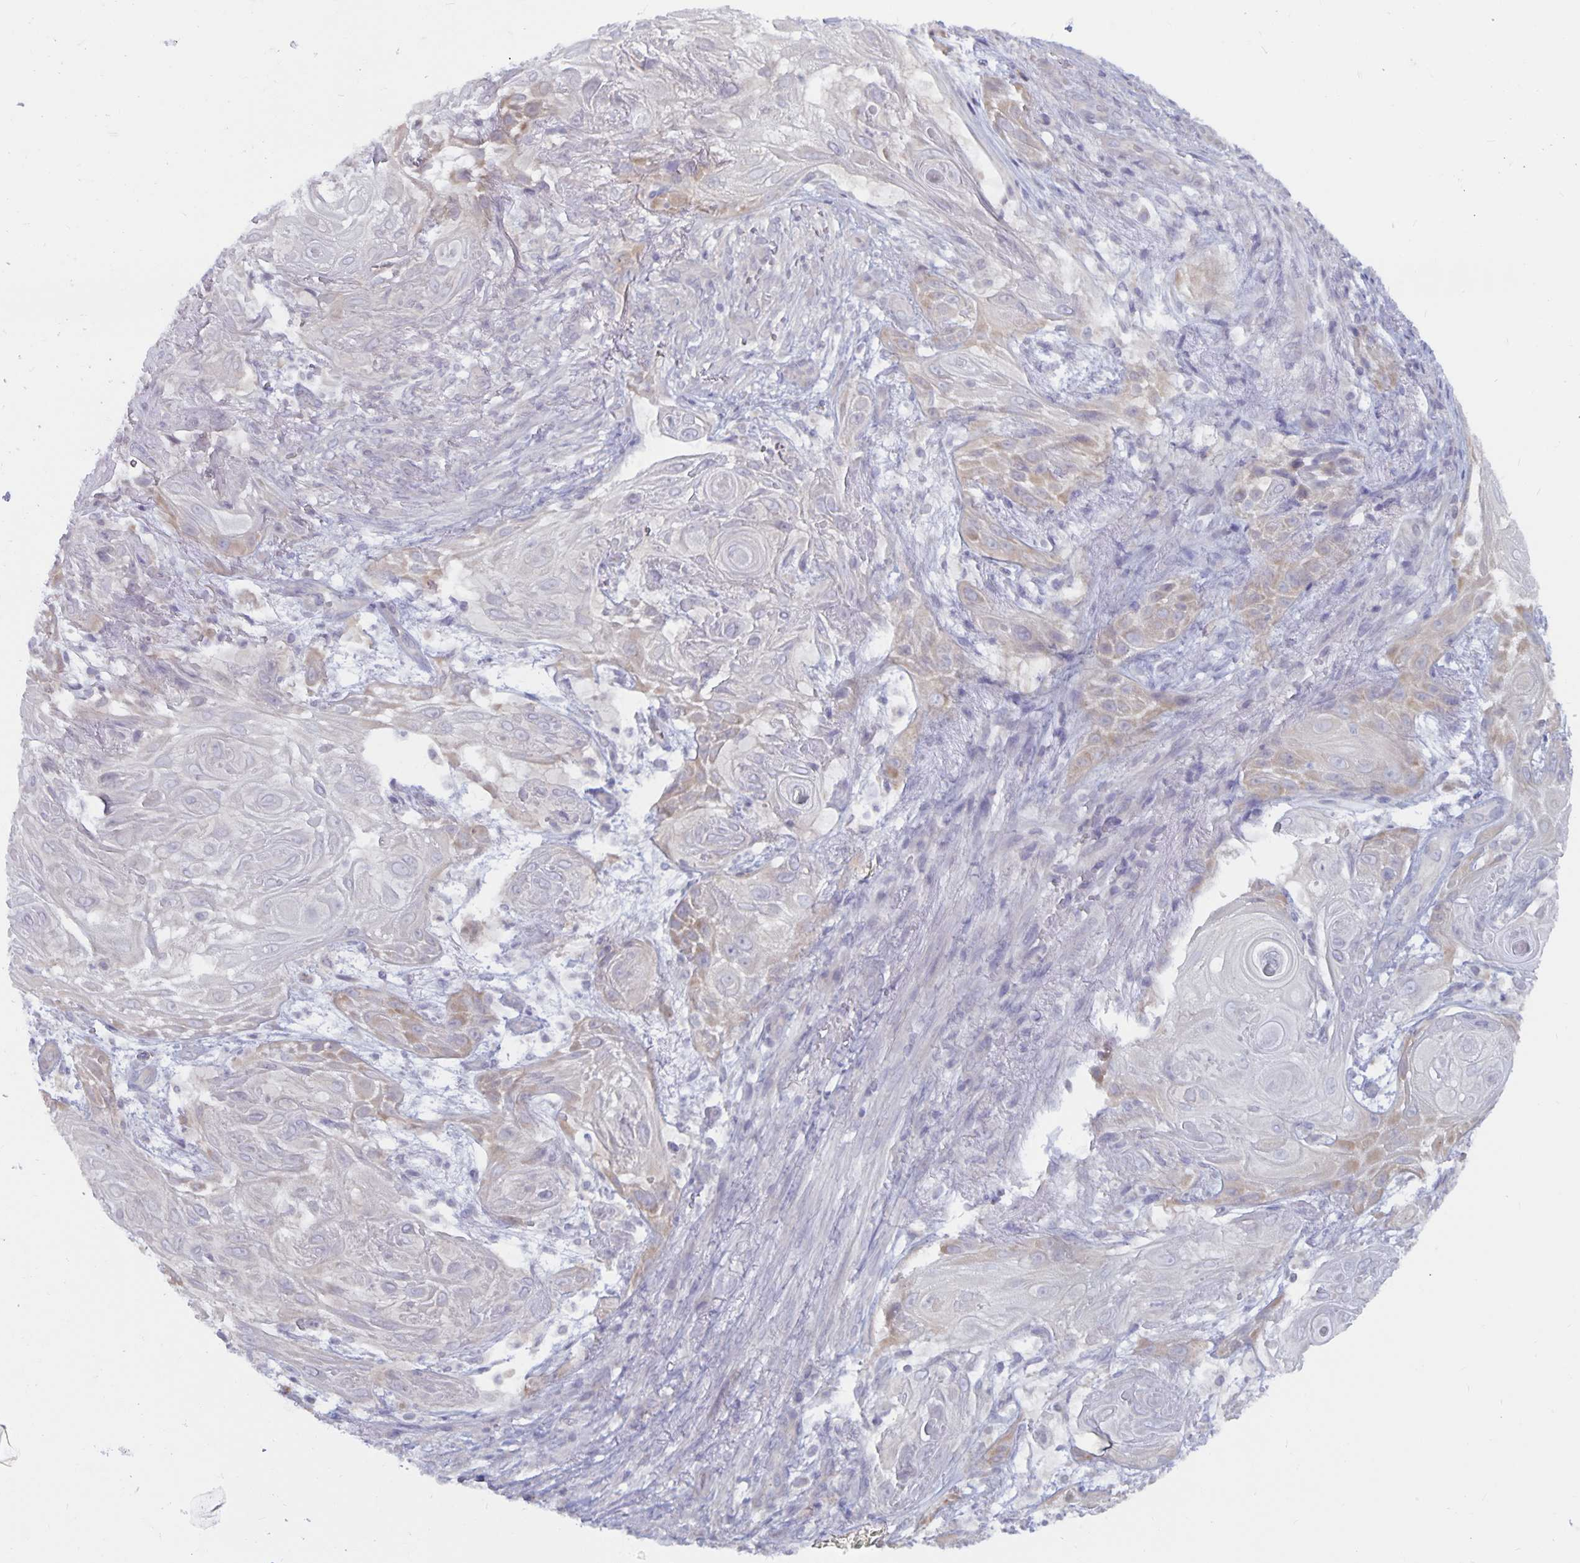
{"staining": {"intensity": "moderate", "quantity": "<25%", "location": "cytoplasmic/membranous"}, "tissue": "skin cancer", "cell_type": "Tumor cells", "image_type": "cancer", "snomed": [{"axis": "morphology", "description": "Squamous cell carcinoma, NOS"}, {"axis": "topography", "description": "Skin"}], "caption": "High-magnification brightfield microscopy of squamous cell carcinoma (skin) stained with DAB (brown) and counterstained with hematoxylin (blue). tumor cells exhibit moderate cytoplasmic/membranous staining is seen in approximately<25% of cells. The protein of interest is shown in brown color, while the nuclei are stained blue.", "gene": "PLCB3", "patient": {"sex": "male", "age": 62}}